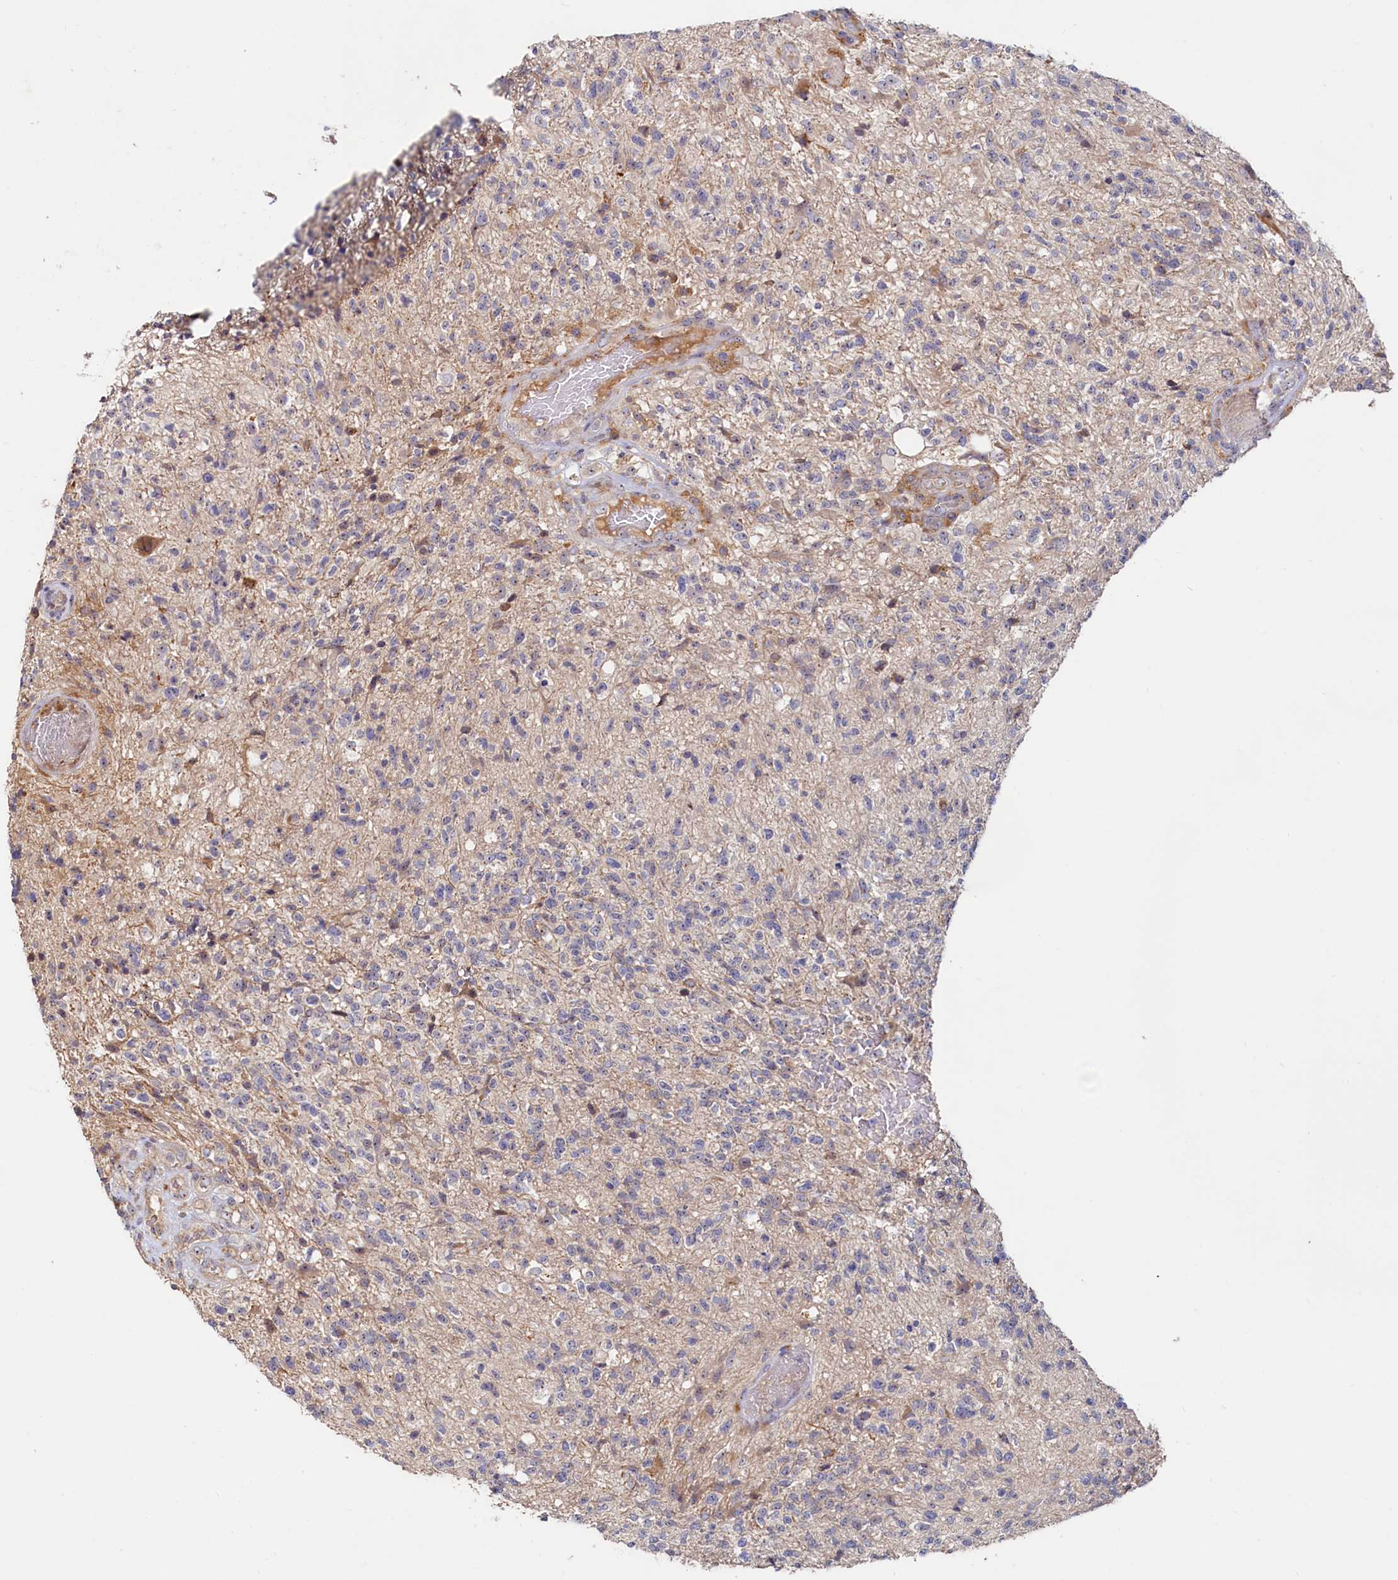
{"staining": {"intensity": "negative", "quantity": "none", "location": "none"}, "tissue": "glioma", "cell_type": "Tumor cells", "image_type": "cancer", "snomed": [{"axis": "morphology", "description": "Glioma, malignant, High grade"}, {"axis": "topography", "description": "Brain"}], "caption": "A photomicrograph of malignant high-grade glioma stained for a protein displays no brown staining in tumor cells.", "gene": "RGS7BP", "patient": {"sex": "male", "age": 56}}